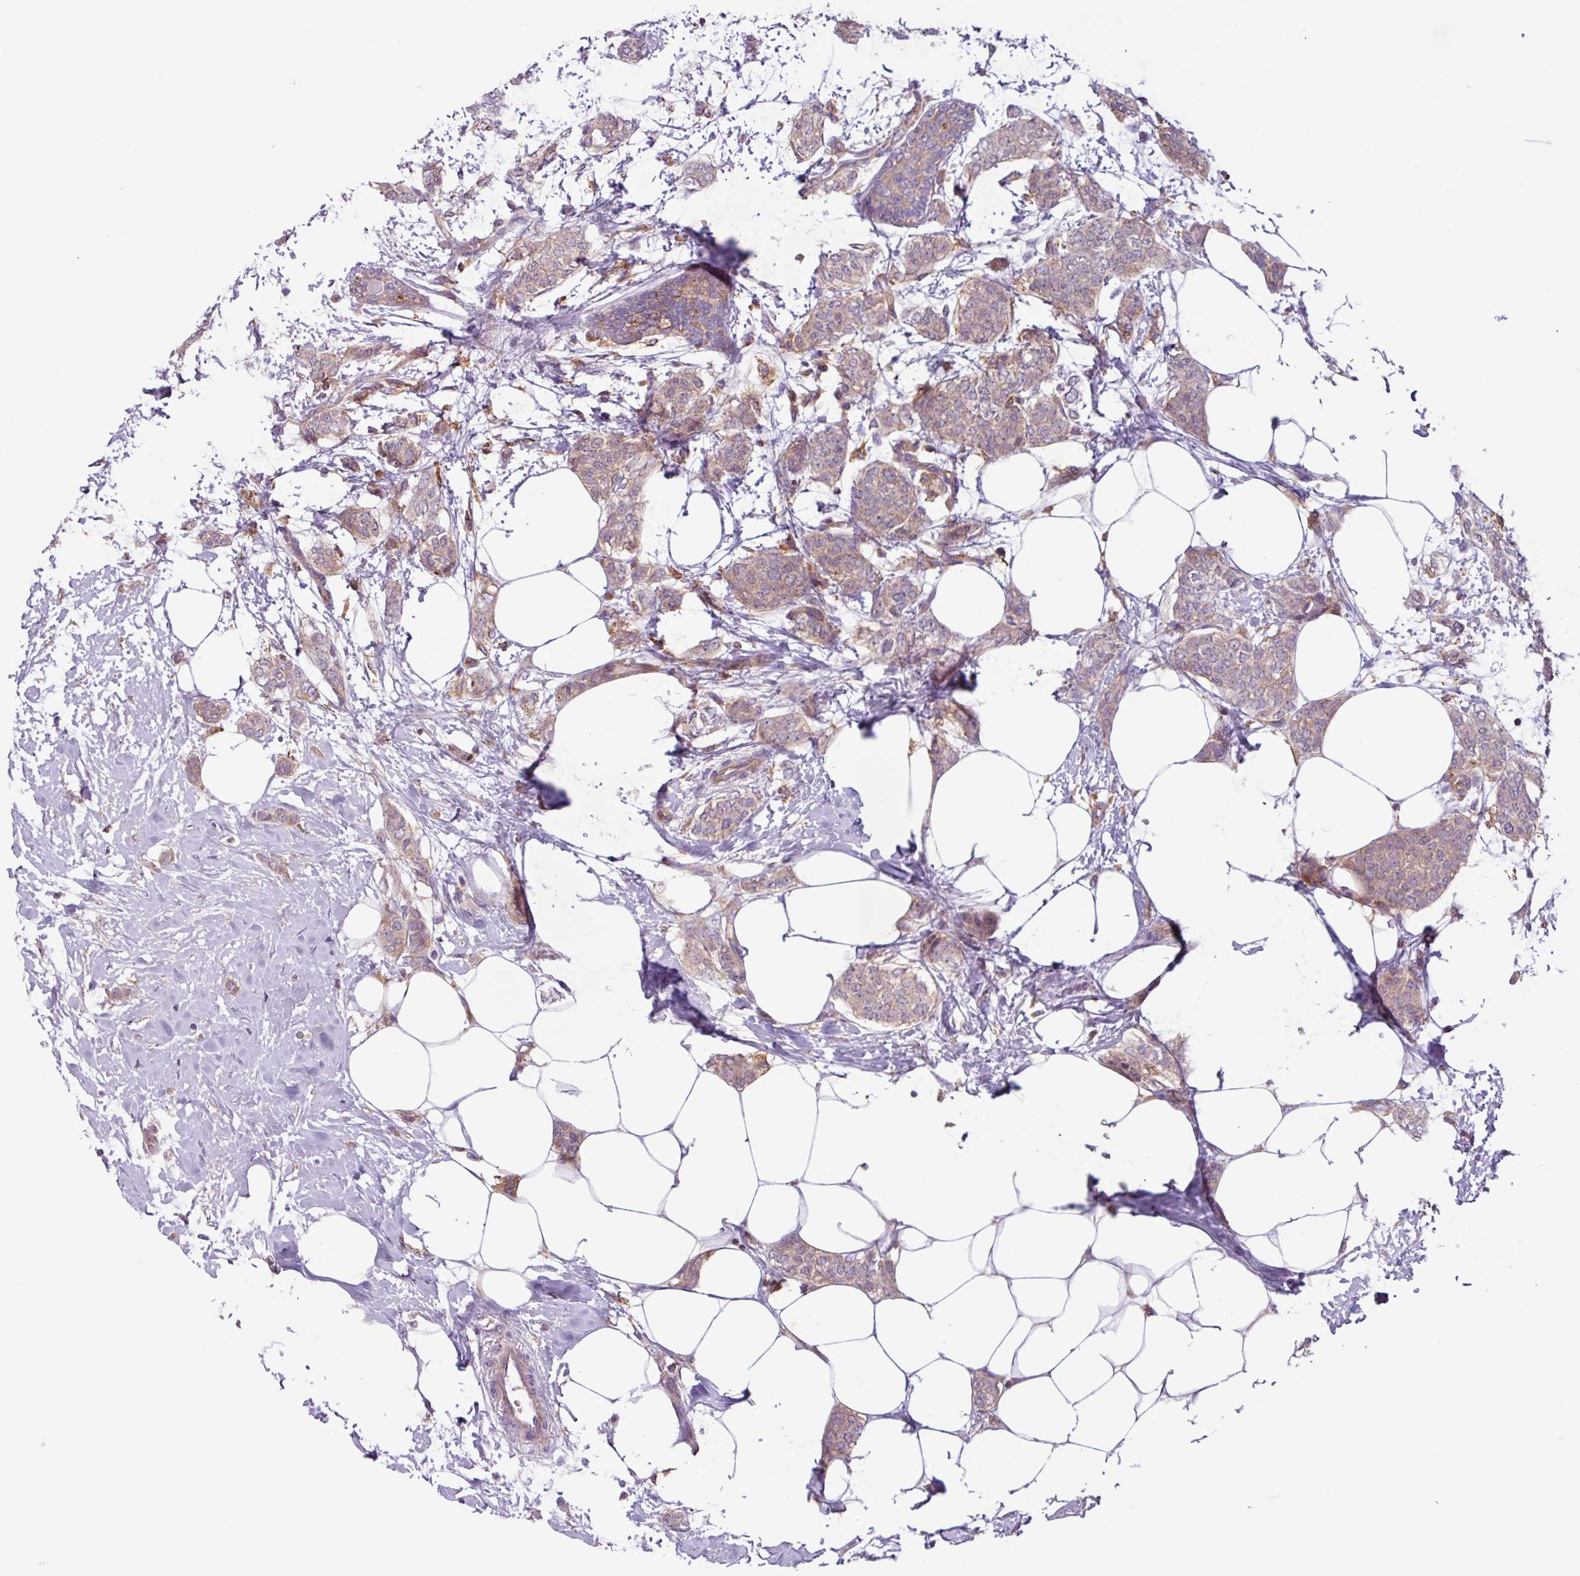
{"staining": {"intensity": "weak", "quantity": ">75%", "location": "cytoplasmic/membranous"}, "tissue": "breast cancer", "cell_type": "Tumor cells", "image_type": "cancer", "snomed": [{"axis": "morphology", "description": "Duct carcinoma"}, {"axis": "topography", "description": "Breast"}], "caption": "This is a photomicrograph of immunohistochemistry (IHC) staining of intraductal carcinoma (breast), which shows weak expression in the cytoplasmic/membranous of tumor cells.", "gene": "ACTR3", "patient": {"sex": "female", "age": 72}}